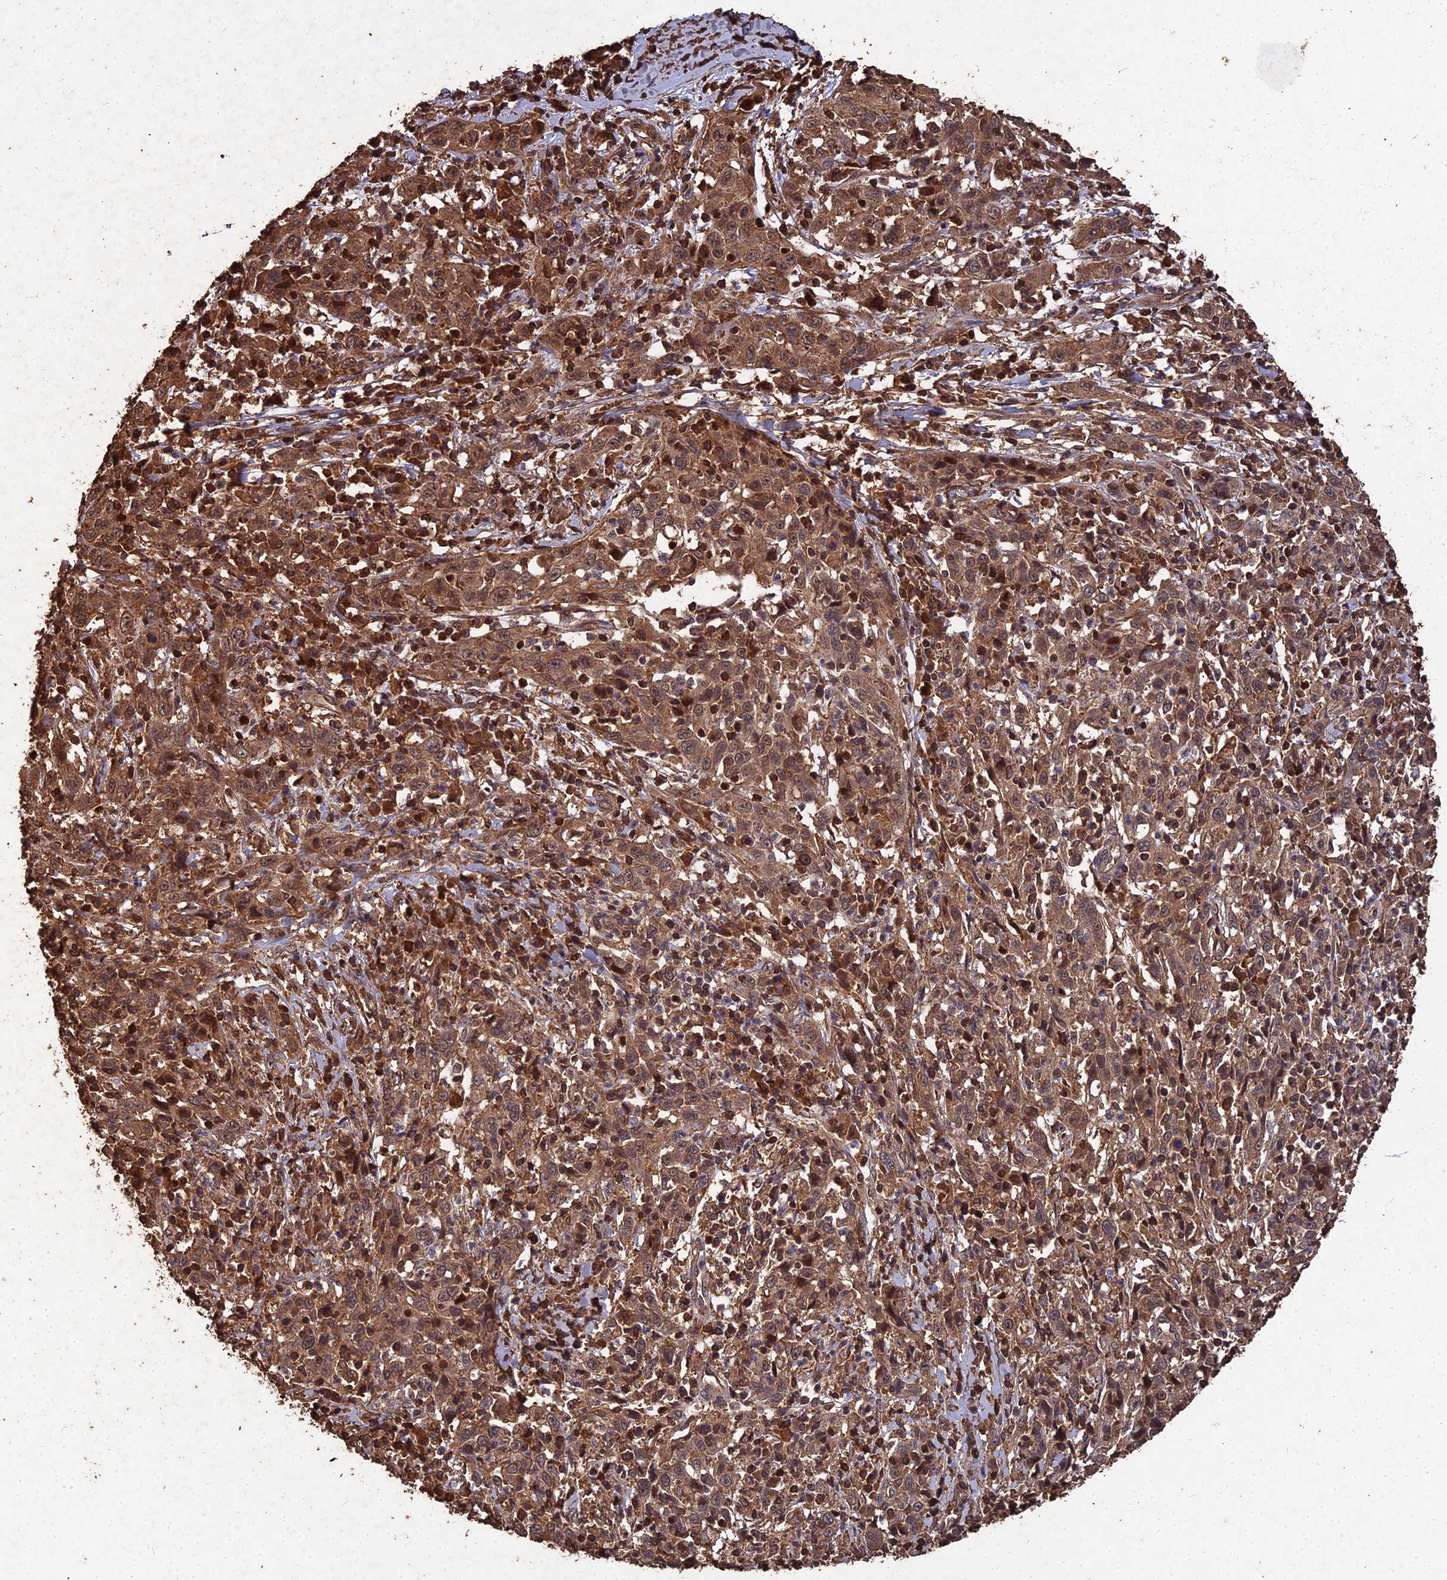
{"staining": {"intensity": "moderate", "quantity": ">75%", "location": "cytoplasmic/membranous,nuclear"}, "tissue": "cervical cancer", "cell_type": "Tumor cells", "image_type": "cancer", "snomed": [{"axis": "morphology", "description": "Squamous cell carcinoma, NOS"}, {"axis": "topography", "description": "Cervix"}], "caption": "Moderate cytoplasmic/membranous and nuclear positivity is appreciated in about >75% of tumor cells in cervical cancer.", "gene": "SYMPK", "patient": {"sex": "female", "age": 46}}